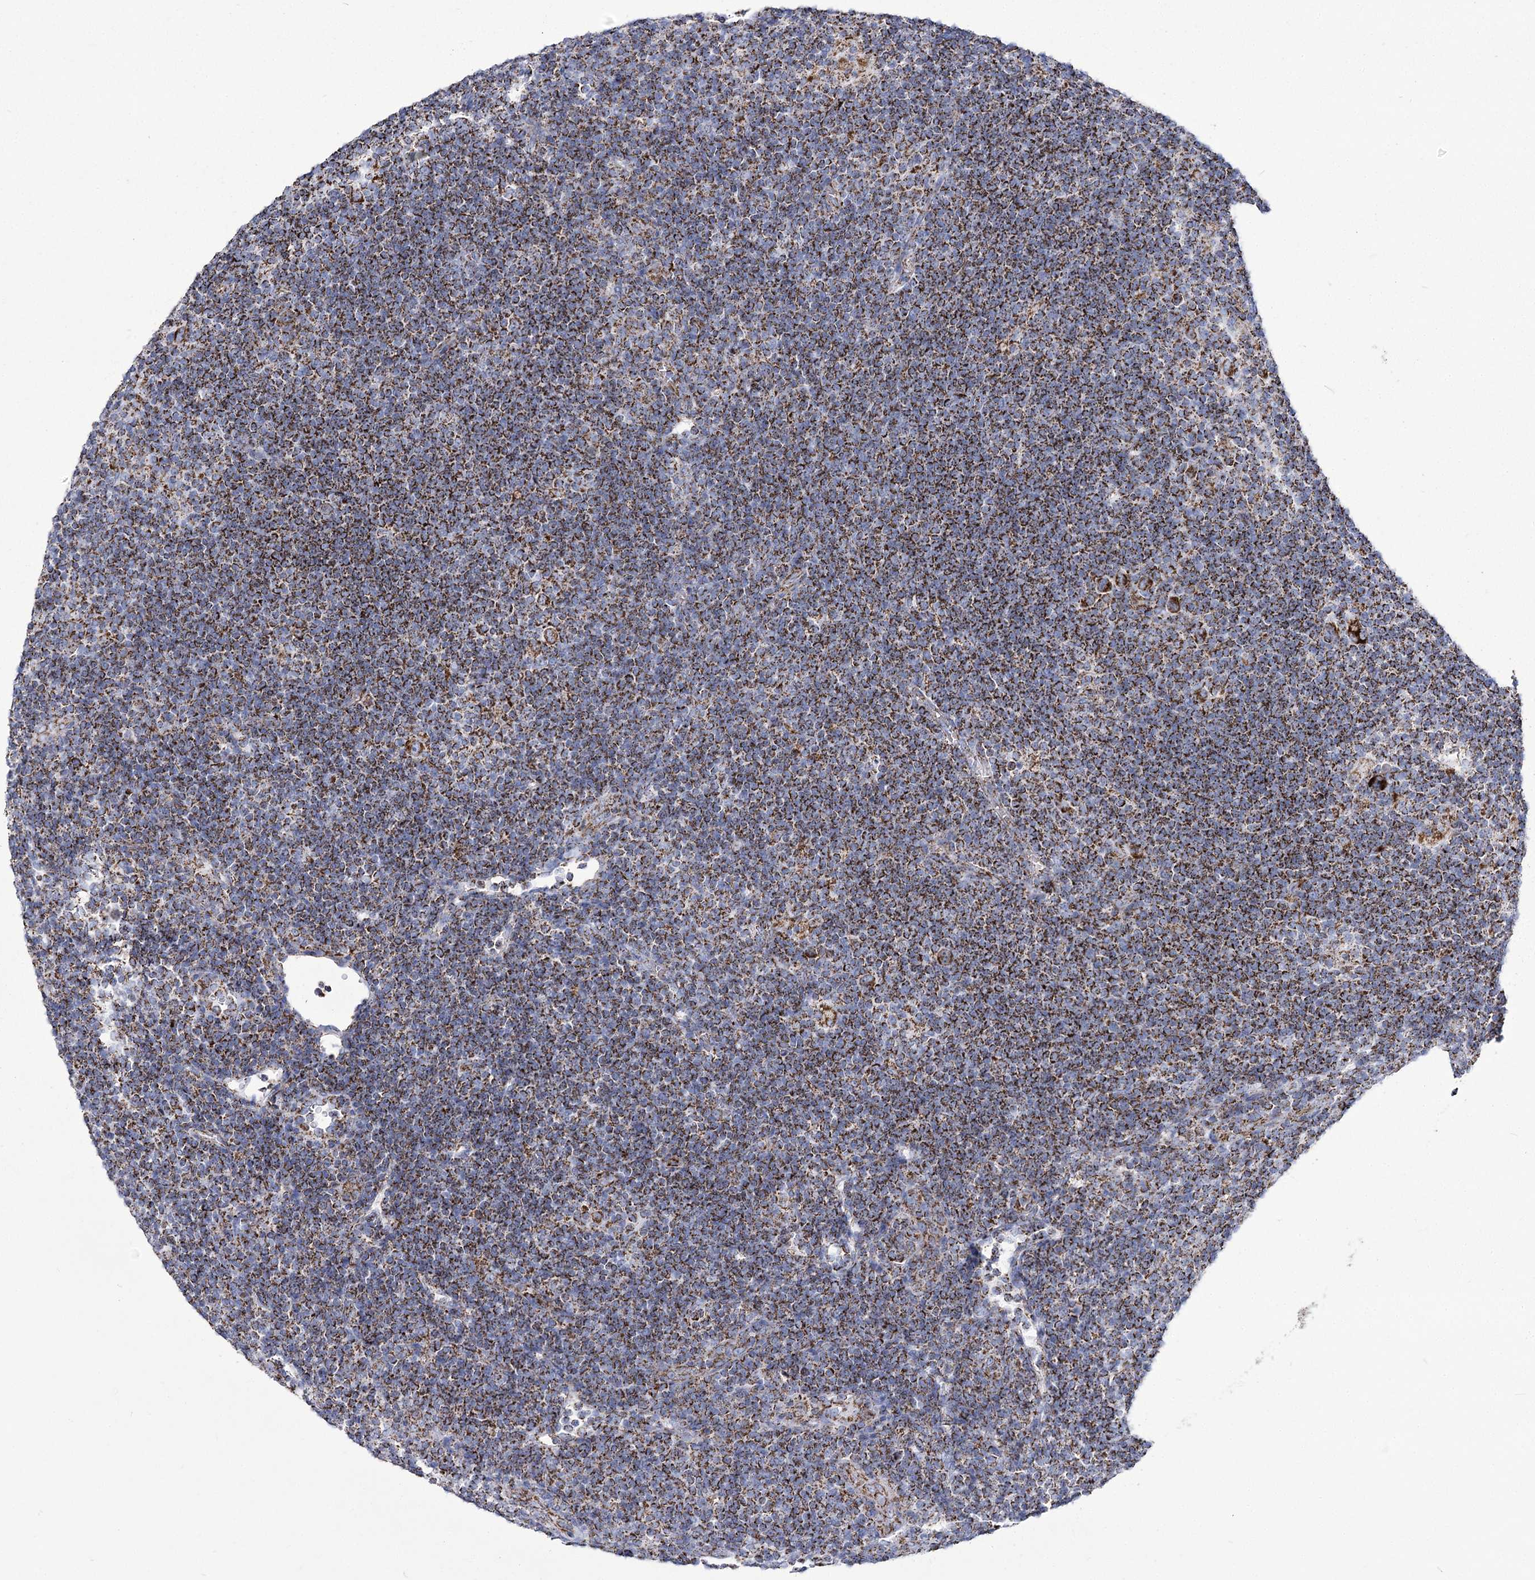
{"staining": {"intensity": "strong", "quantity": ">75%", "location": "cytoplasmic/membranous"}, "tissue": "lymphoma", "cell_type": "Tumor cells", "image_type": "cancer", "snomed": [{"axis": "morphology", "description": "Hodgkin's disease, NOS"}, {"axis": "topography", "description": "Lymph node"}], "caption": "Tumor cells exhibit strong cytoplasmic/membranous staining in about >75% of cells in Hodgkin's disease.", "gene": "PDHB", "patient": {"sex": "female", "age": 57}}